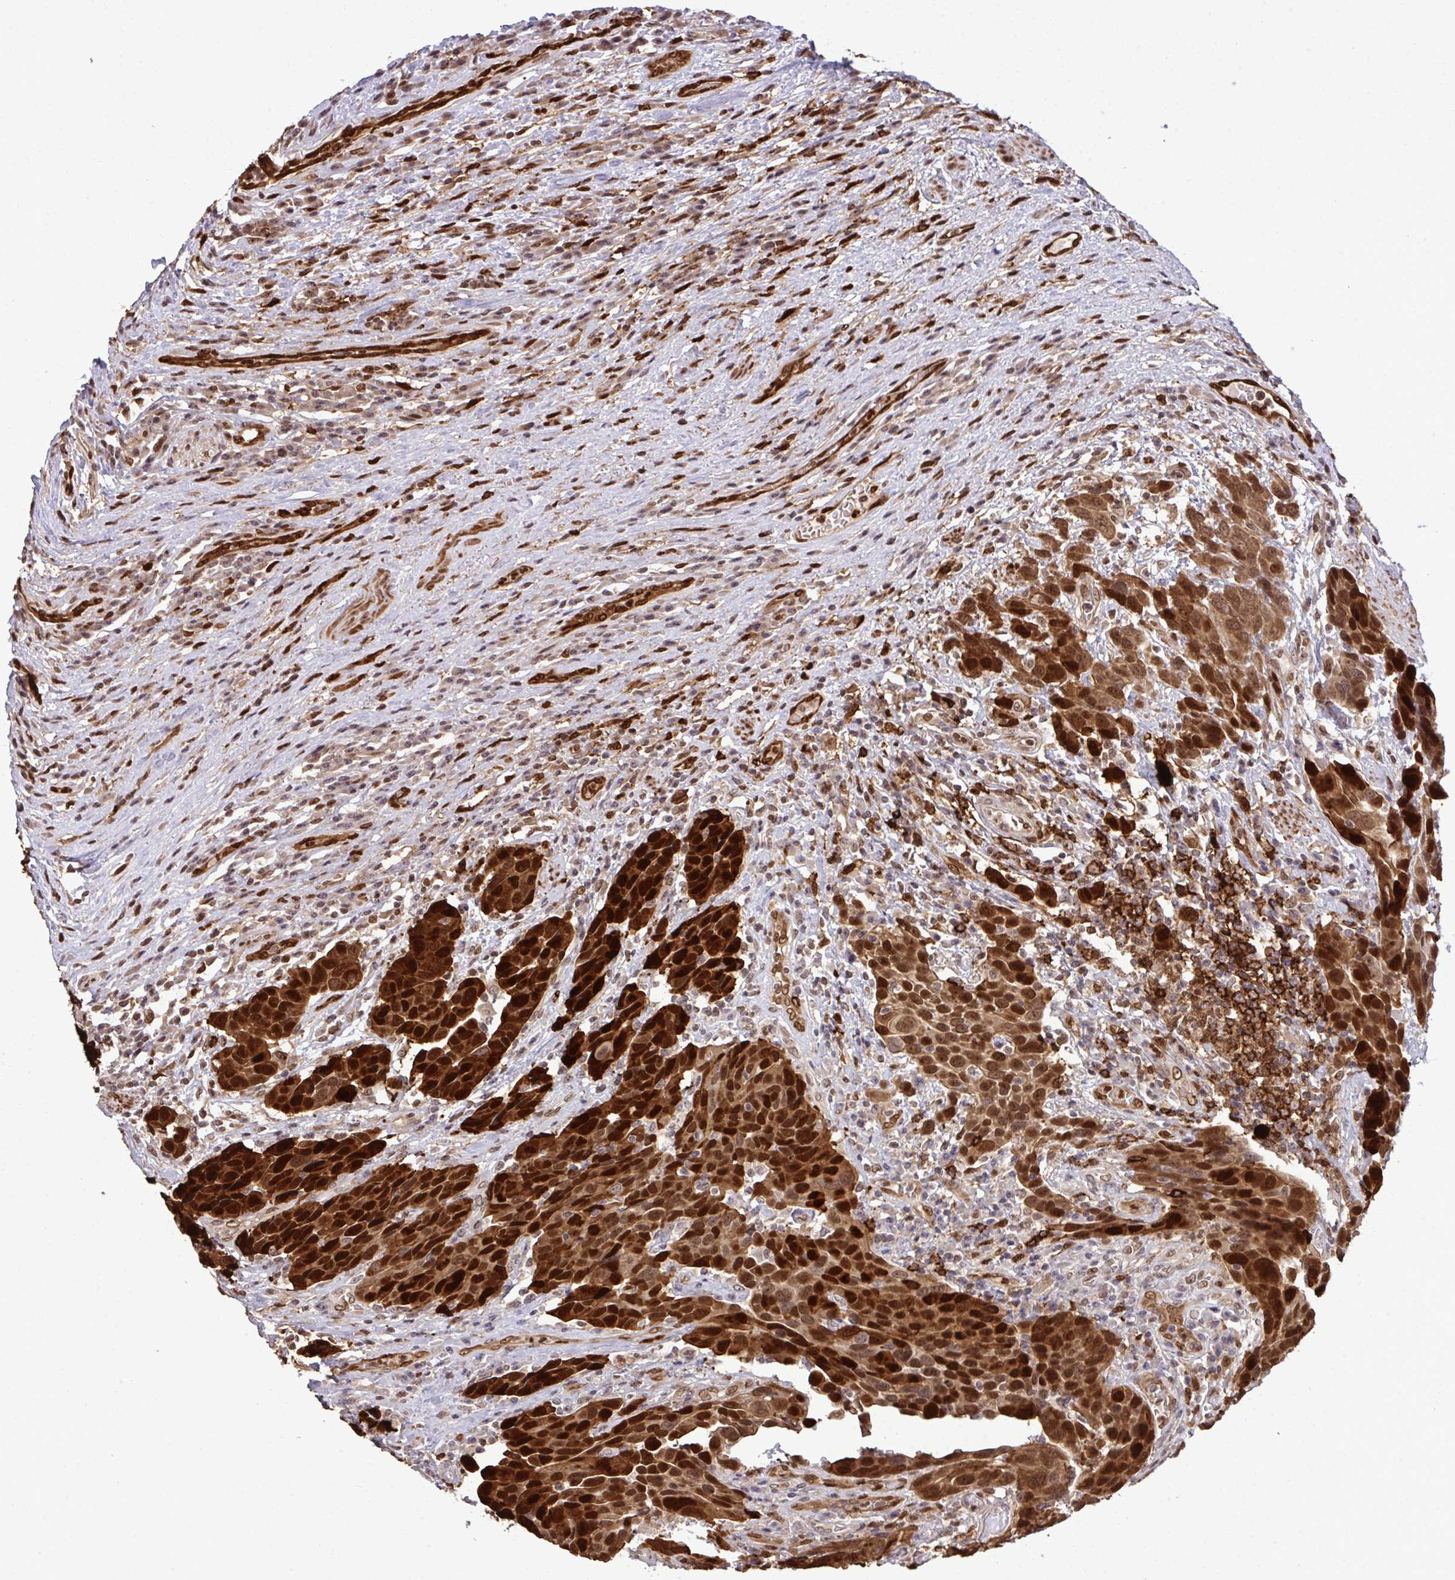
{"staining": {"intensity": "strong", "quantity": ">75%", "location": "nuclear"}, "tissue": "urothelial cancer", "cell_type": "Tumor cells", "image_type": "cancer", "snomed": [{"axis": "morphology", "description": "Urothelial carcinoma, High grade"}, {"axis": "topography", "description": "Urinary bladder"}], "caption": "DAB immunohistochemical staining of high-grade urothelial carcinoma demonstrates strong nuclear protein expression in about >75% of tumor cells. (Brightfield microscopy of DAB IHC at high magnification).", "gene": "UXT", "patient": {"sex": "female", "age": 70}}